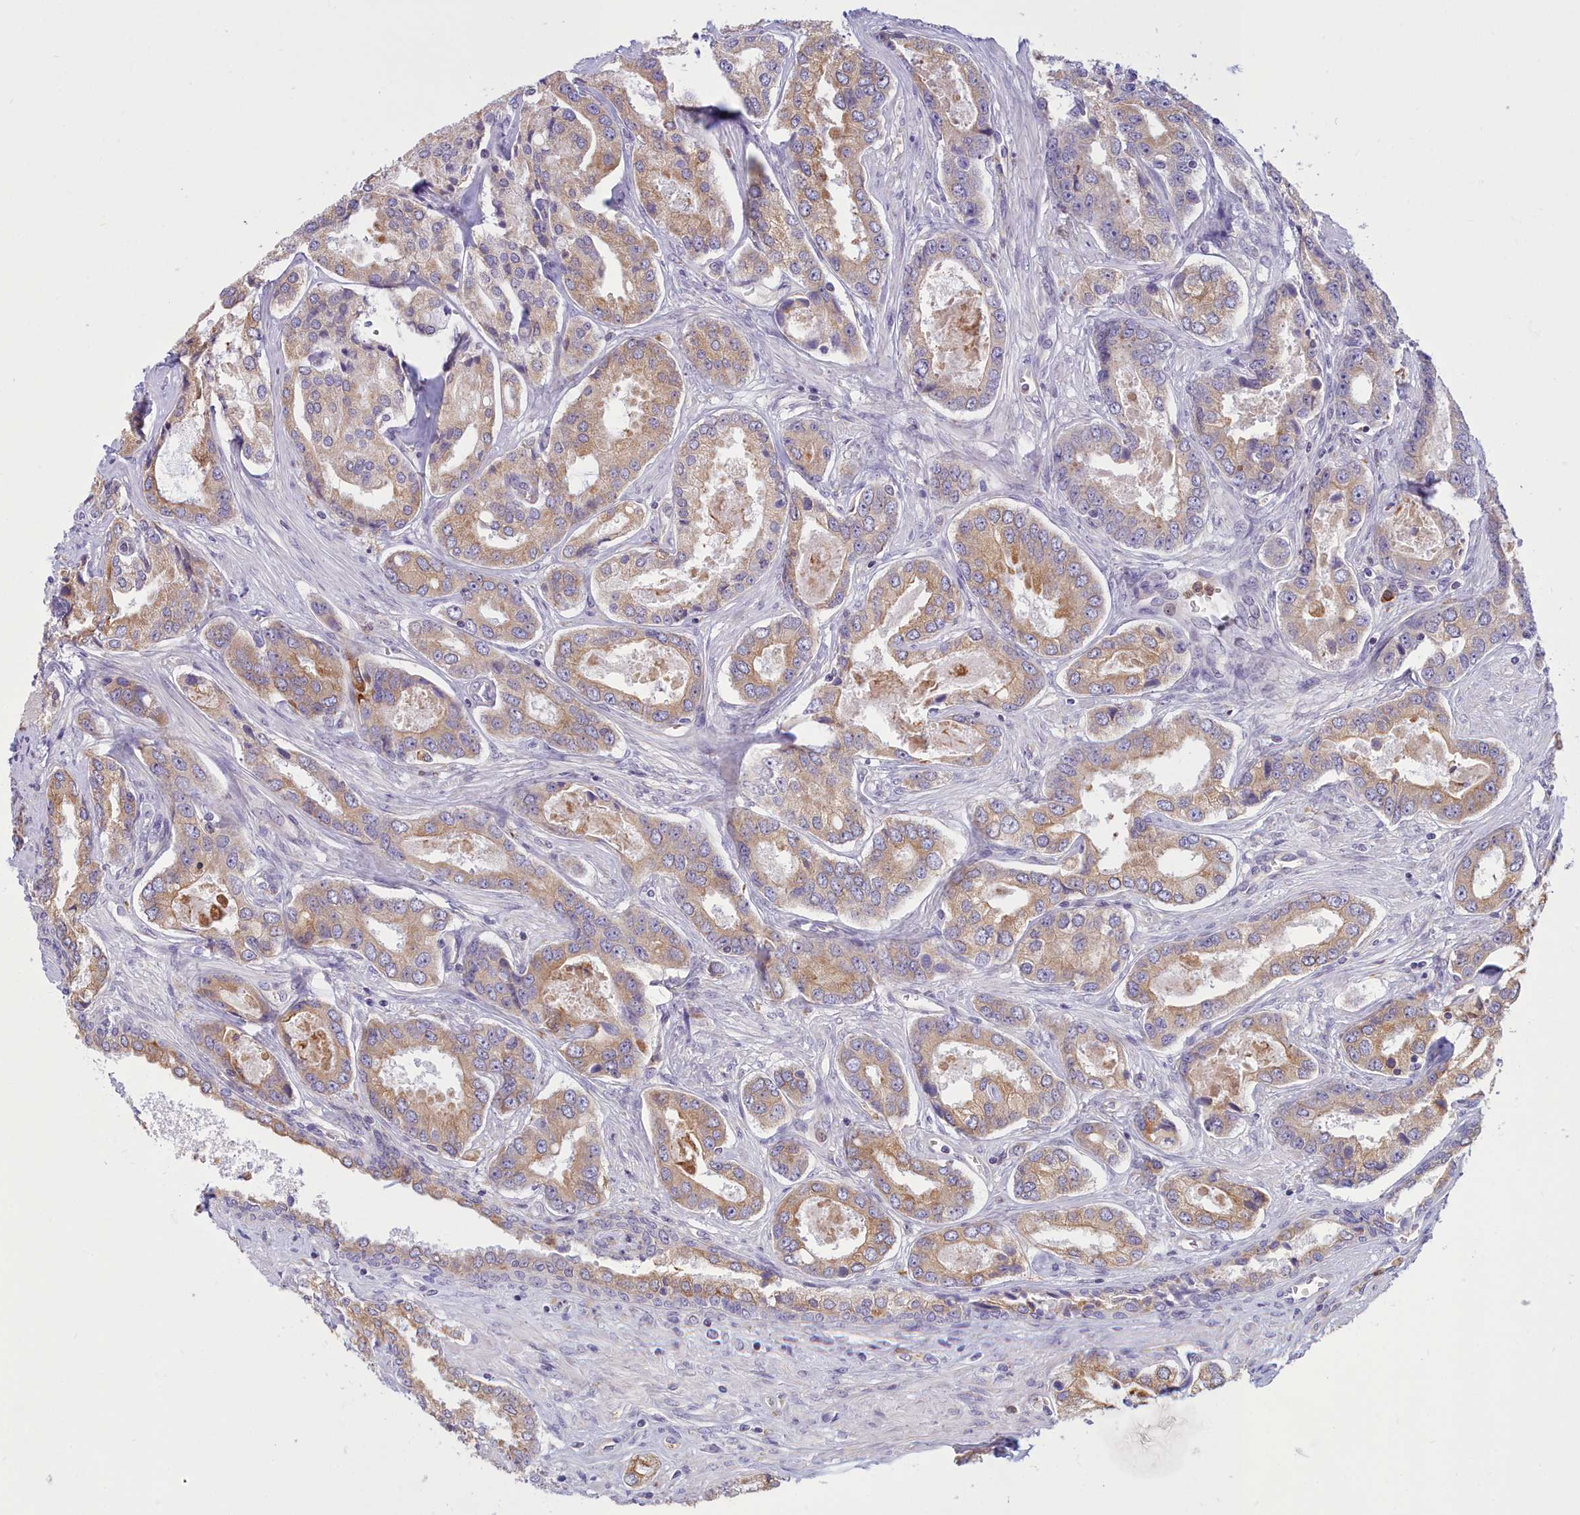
{"staining": {"intensity": "moderate", "quantity": ">75%", "location": "cytoplasmic/membranous"}, "tissue": "prostate cancer", "cell_type": "Tumor cells", "image_type": "cancer", "snomed": [{"axis": "morphology", "description": "Adenocarcinoma, Low grade"}, {"axis": "topography", "description": "Prostate"}], "caption": "Moderate cytoplasmic/membranous expression for a protein is appreciated in about >75% of tumor cells of prostate adenocarcinoma (low-grade) using IHC.", "gene": "HM13", "patient": {"sex": "male", "age": 68}}